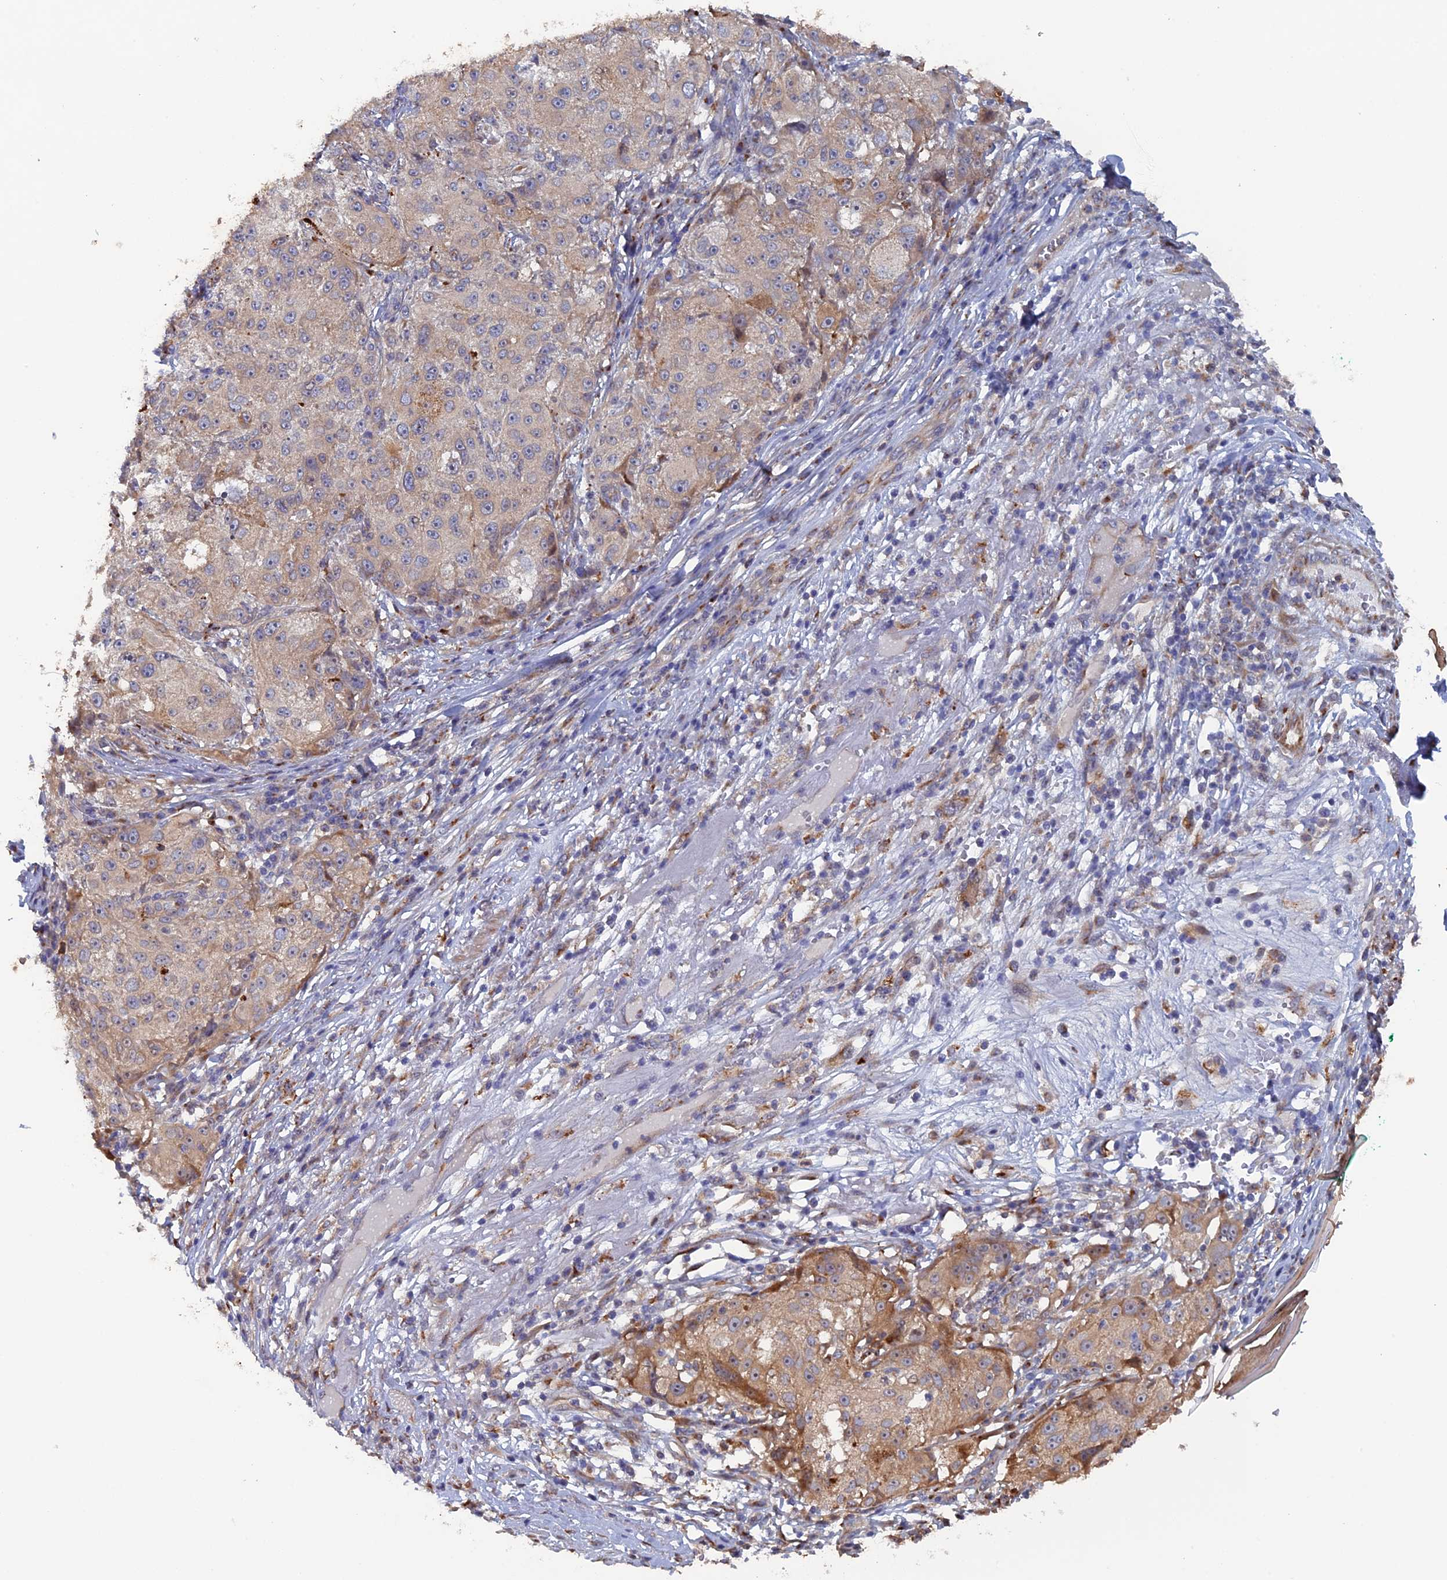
{"staining": {"intensity": "weak", "quantity": "25%-75%", "location": "cytoplasmic/membranous"}, "tissue": "melanoma", "cell_type": "Tumor cells", "image_type": "cancer", "snomed": [{"axis": "morphology", "description": "Necrosis, NOS"}, {"axis": "morphology", "description": "Malignant melanoma, NOS"}, {"axis": "topography", "description": "Skin"}], "caption": "Immunohistochemical staining of malignant melanoma demonstrates low levels of weak cytoplasmic/membranous positivity in about 25%-75% of tumor cells.", "gene": "VPS37C", "patient": {"sex": "female", "age": 87}}